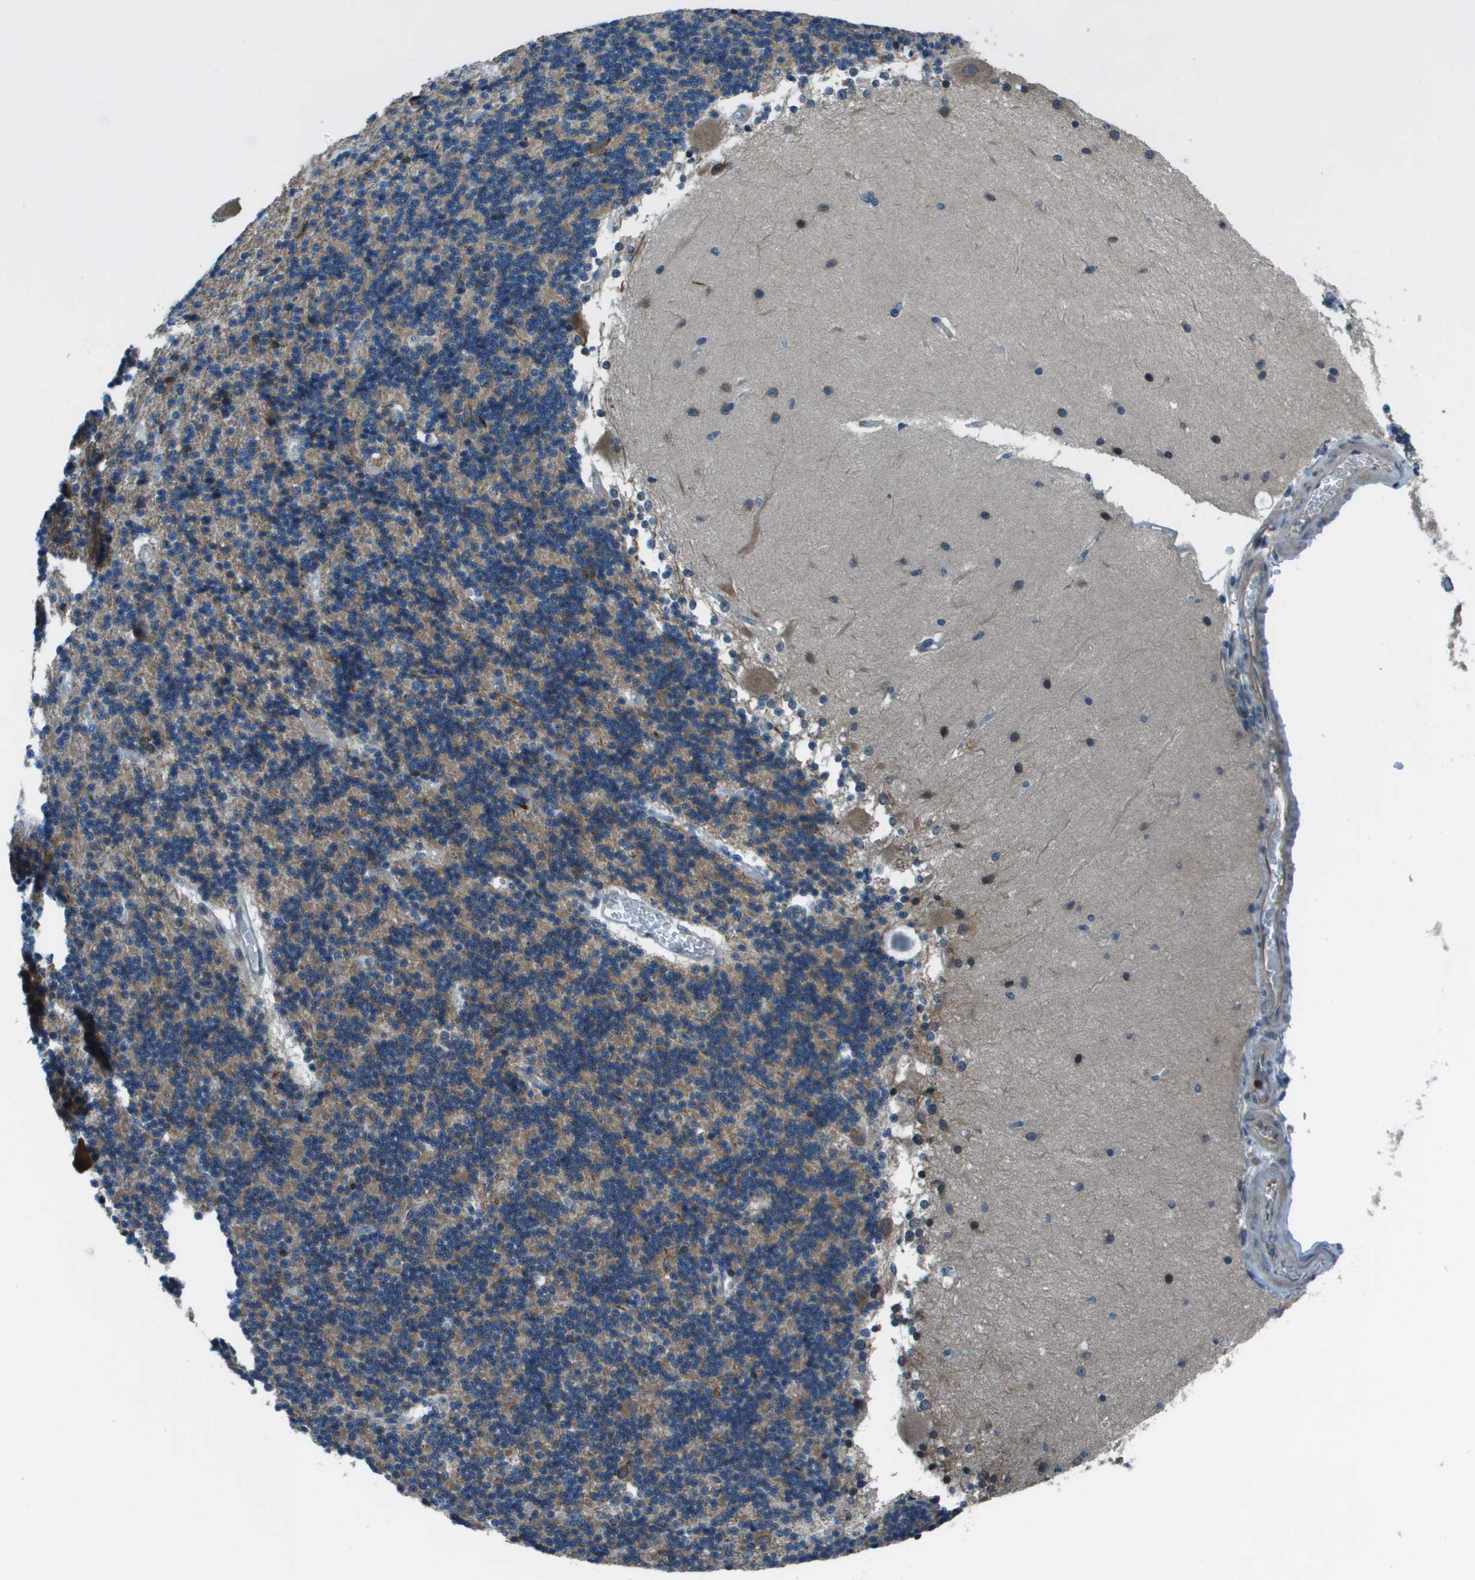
{"staining": {"intensity": "moderate", "quantity": "25%-75%", "location": "cytoplasmic/membranous"}, "tissue": "cerebellum", "cell_type": "Cells in granular layer", "image_type": "normal", "snomed": [{"axis": "morphology", "description": "Normal tissue, NOS"}, {"axis": "topography", "description": "Cerebellum"}], "caption": "Unremarkable cerebellum was stained to show a protein in brown. There is medium levels of moderate cytoplasmic/membranous positivity in about 25%-75% of cells in granular layer.", "gene": "ARFGAP2", "patient": {"sex": "female", "age": 54}}